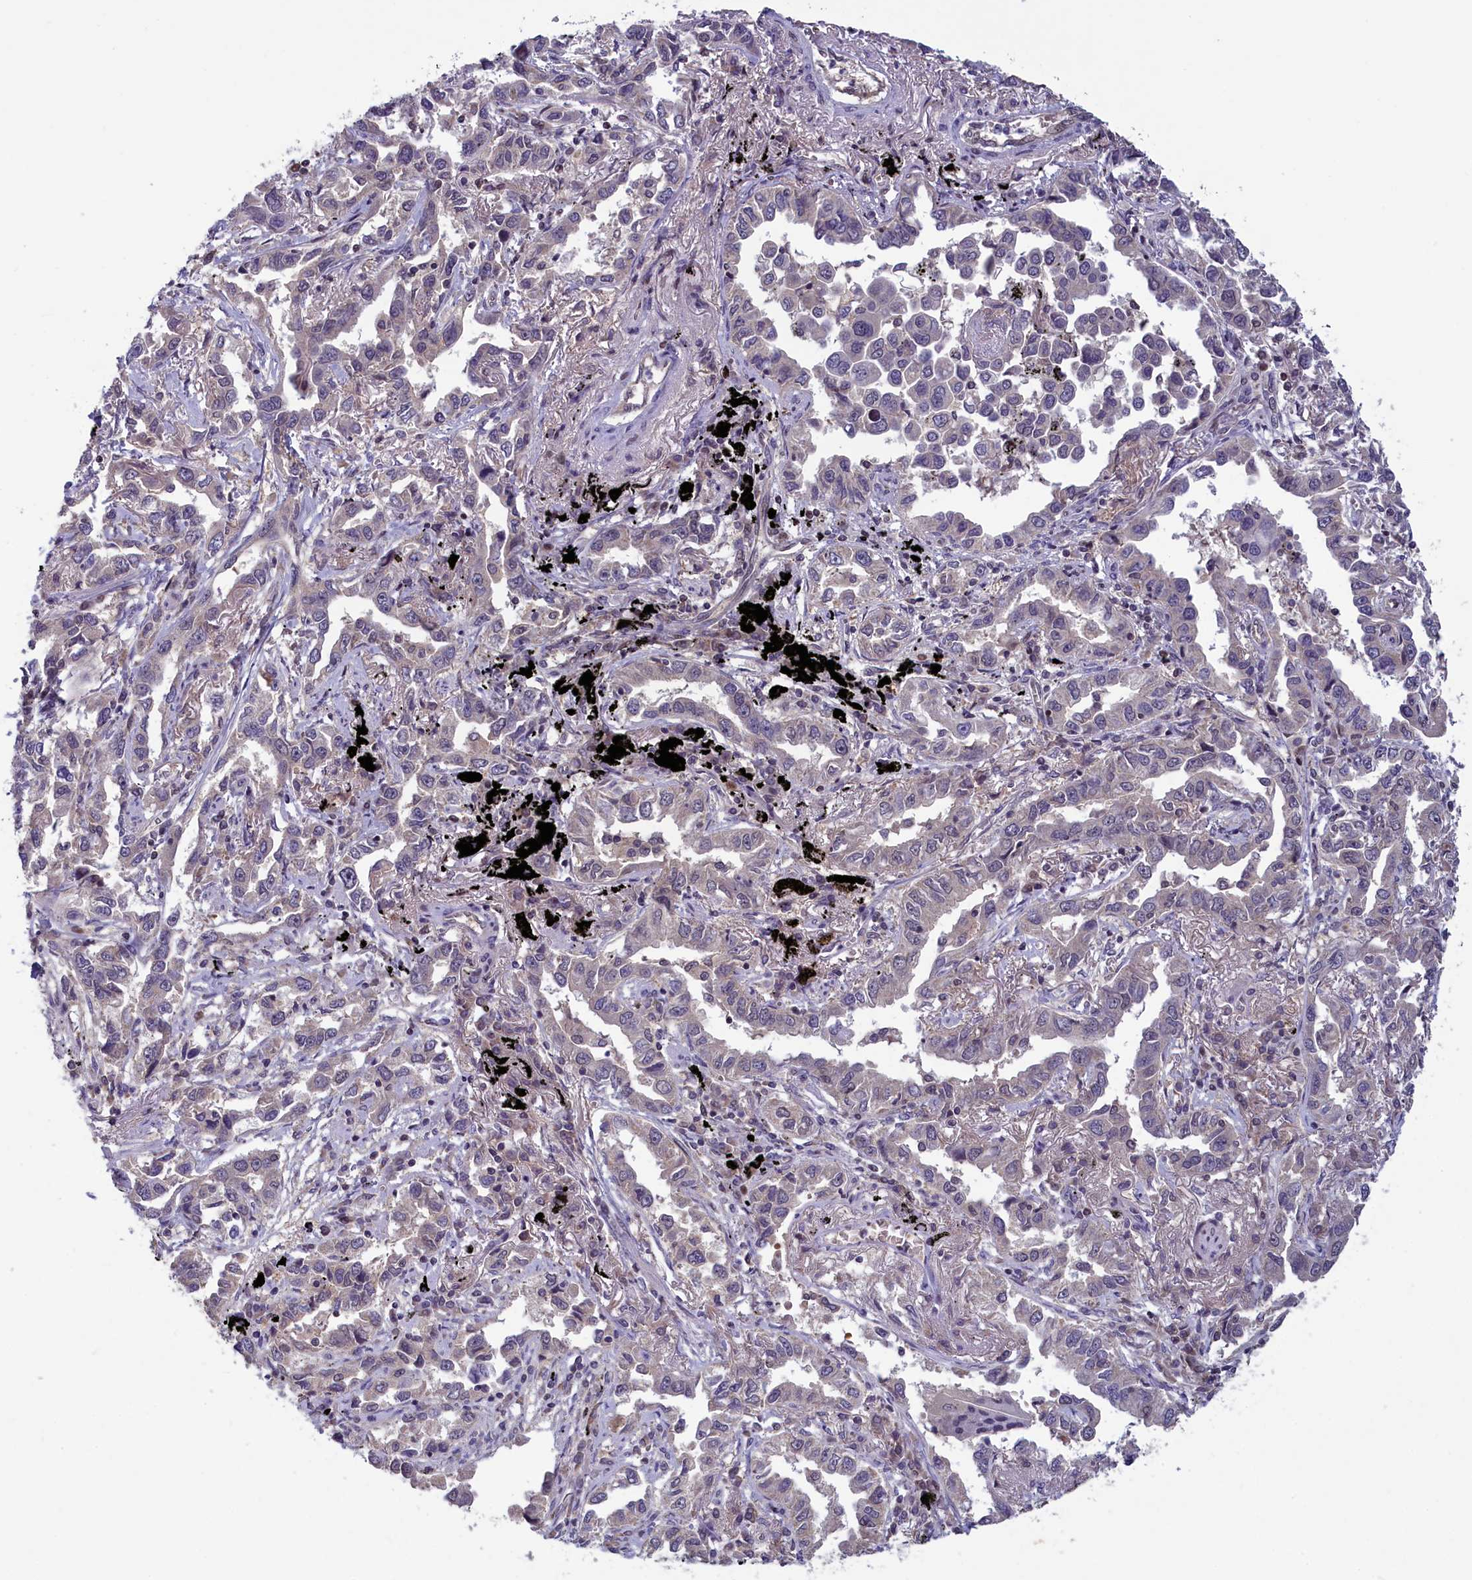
{"staining": {"intensity": "negative", "quantity": "none", "location": "none"}, "tissue": "lung cancer", "cell_type": "Tumor cells", "image_type": "cancer", "snomed": [{"axis": "morphology", "description": "Adenocarcinoma, NOS"}, {"axis": "topography", "description": "Lung"}], "caption": "Human lung cancer (adenocarcinoma) stained for a protein using immunohistochemistry displays no expression in tumor cells.", "gene": "NUBP1", "patient": {"sex": "male", "age": 67}}